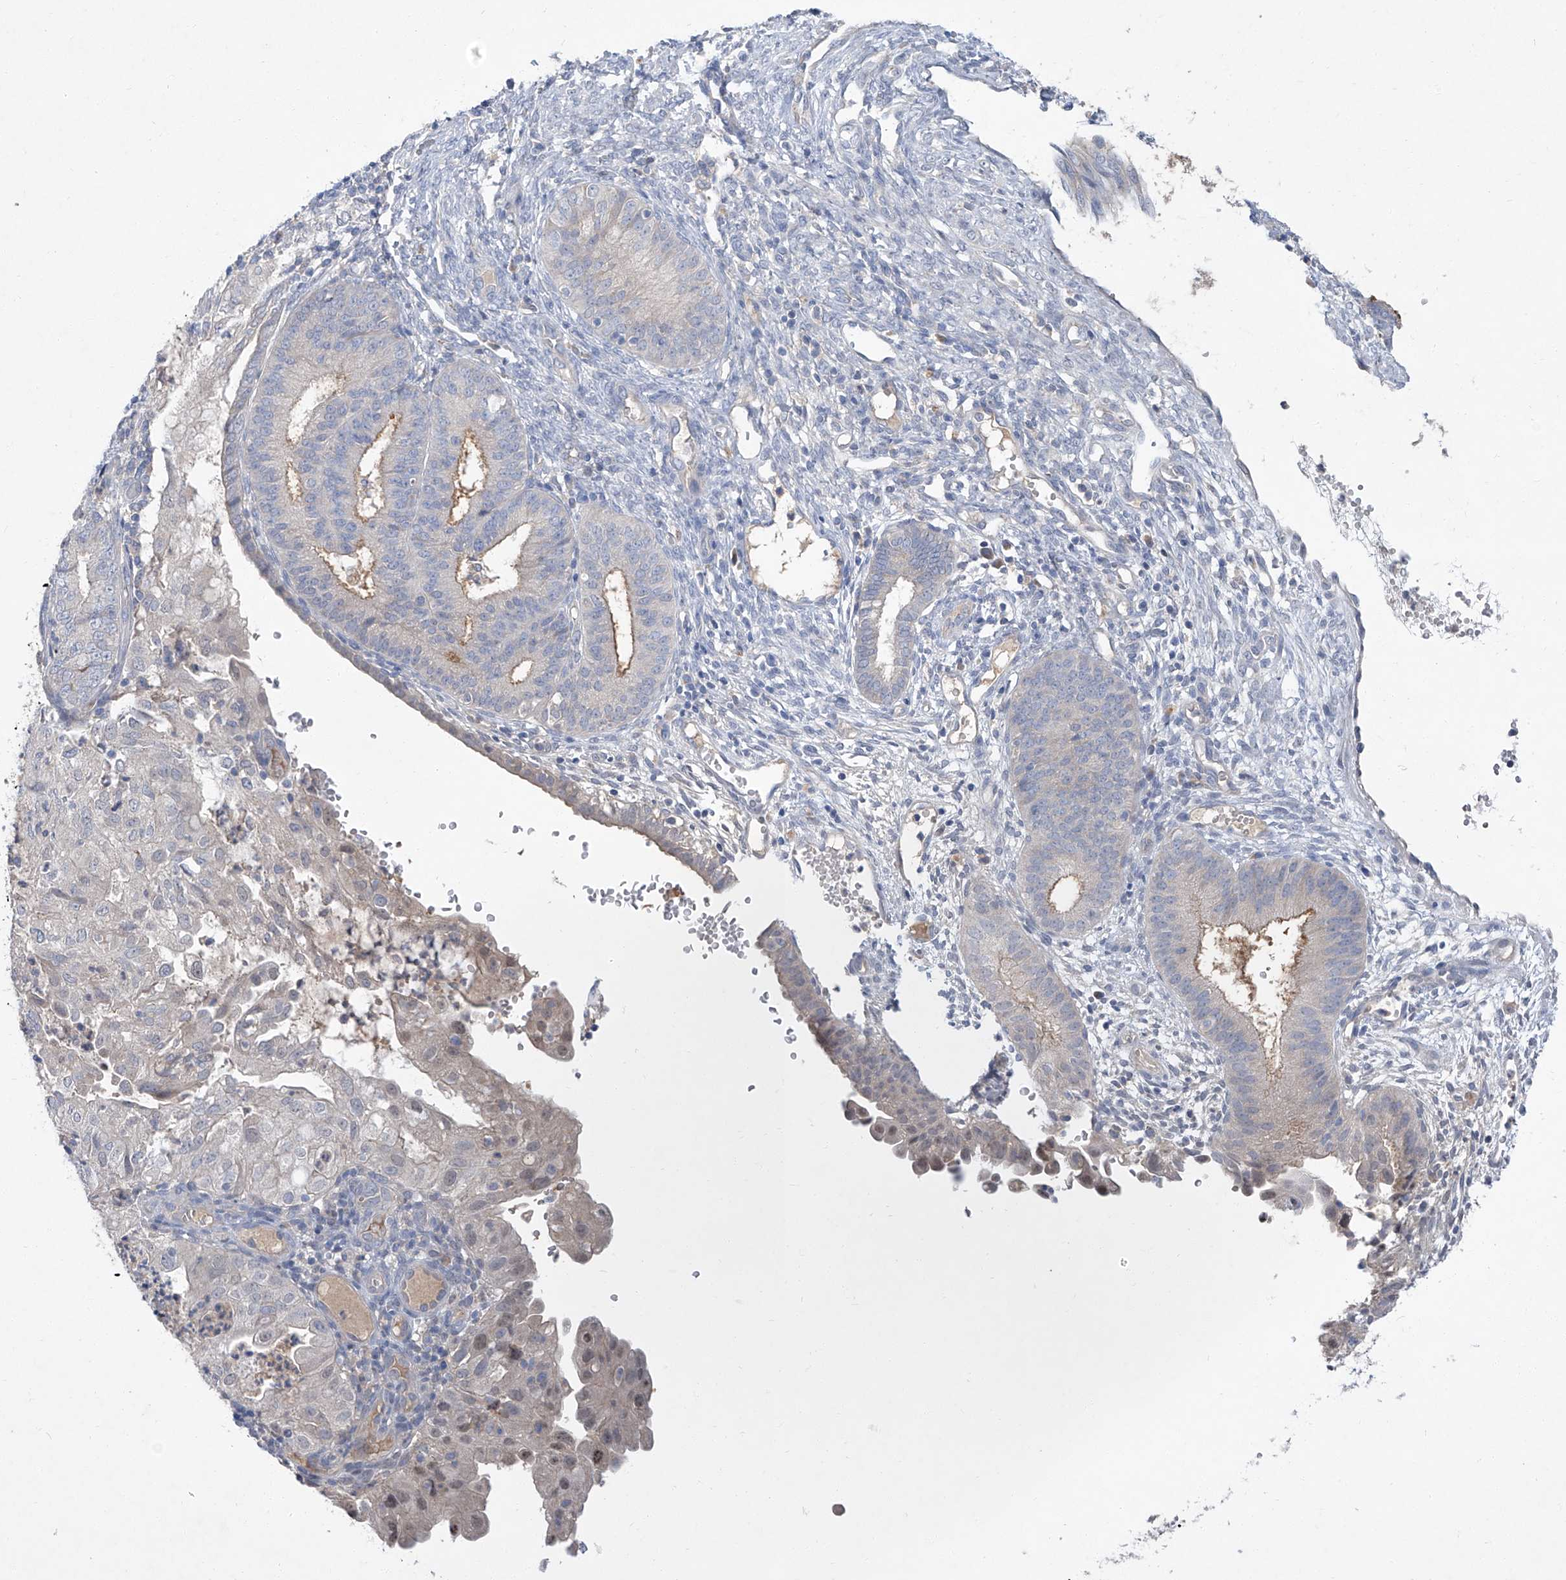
{"staining": {"intensity": "moderate", "quantity": "<25%", "location": "cytoplasmic/membranous,nuclear"}, "tissue": "endometrial cancer", "cell_type": "Tumor cells", "image_type": "cancer", "snomed": [{"axis": "morphology", "description": "Adenocarcinoma, NOS"}, {"axis": "topography", "description": "Endometrium"}], "caption": "Tumor cells reveal moderate cytoplasmic/membranous and nuclear positivity in about <25% of cells in endometrial cancer.", "gene": "SBK2", "patient": {"sex": "female", "age": 51}}